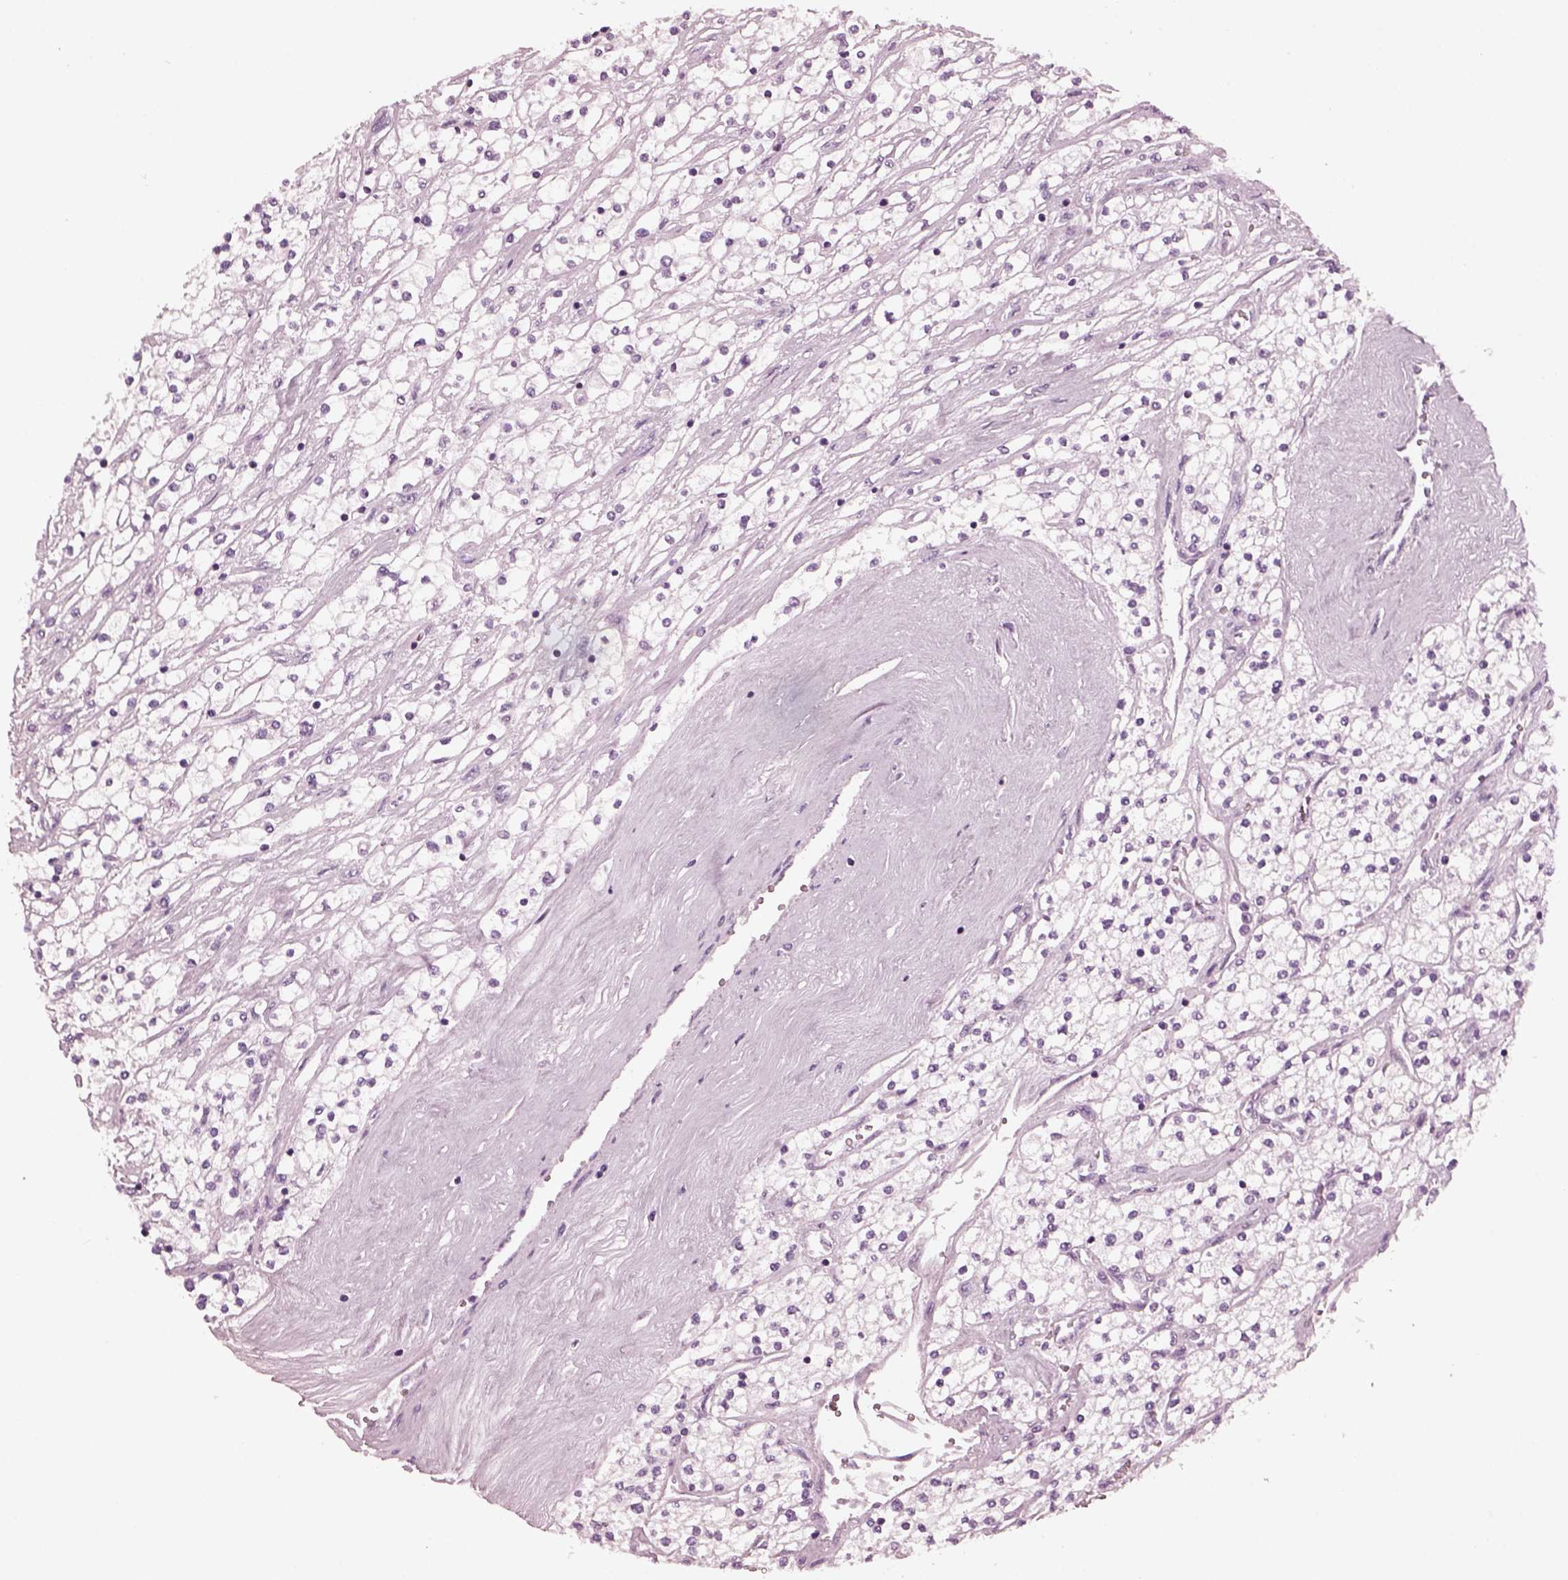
{"staining": {"intensity": "negative", "quantity": "none", "location": "none"}, "tissue": "renal cancer", "cell_type": "Tumor cells", "image_type": "cancer", "snomed": [{"axis": "morphology", "description": "Adenocarcinoma, NOS"}, {"axis": "topography", "description": "Kidney"}], "caption": "Tumor cells are negative for brown protein staining in renal cancer (adenocarcinoma). (Brightfield microscopy of DAB immunohistochemistry (IHC) at high magnification).", "gene": "SHTN1", "patient": {"sex": "male", "age": 80}}